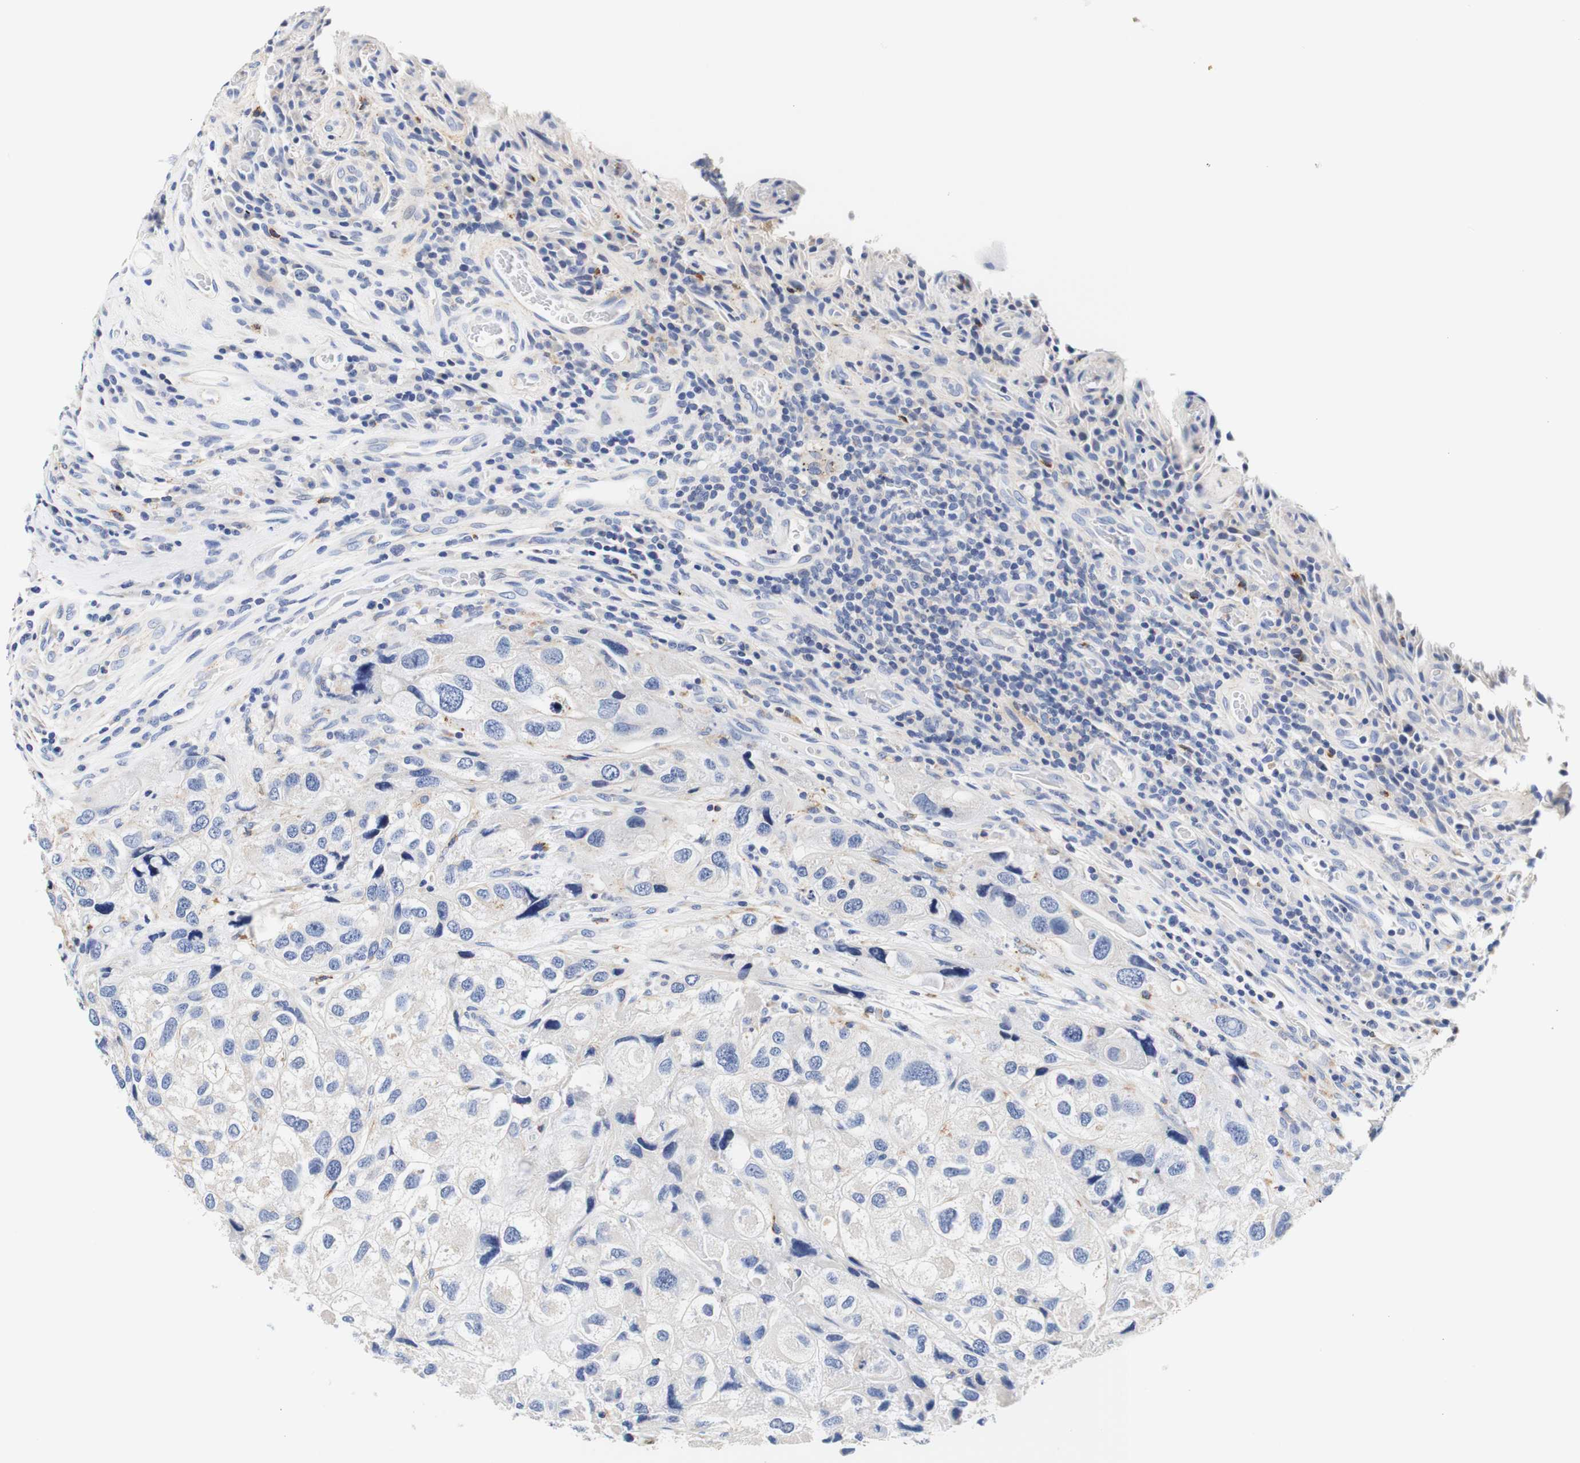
{"staining": {"intensity": "negative", "quantity": "none", "location": "none"}, "tissue": "urothelial cancer", "cell_type": "Tumor cells", "image_type": "cancer", "snomed": [{"axis": "morphology", "description": "Urothelial carcinoma, High grade"}, {"axis": "topography", "description": "Urinary bladder"}], "caption": "DAB immunohistochemical staining of high-grade urothelial carcinoma exhibits no significant positivity in tumor cells. (Brightfield microscopy of DAB immunohistochemistry at high magnification).", "gene": "CAMK4", "patient": {"sex": "female", "age": 64}}